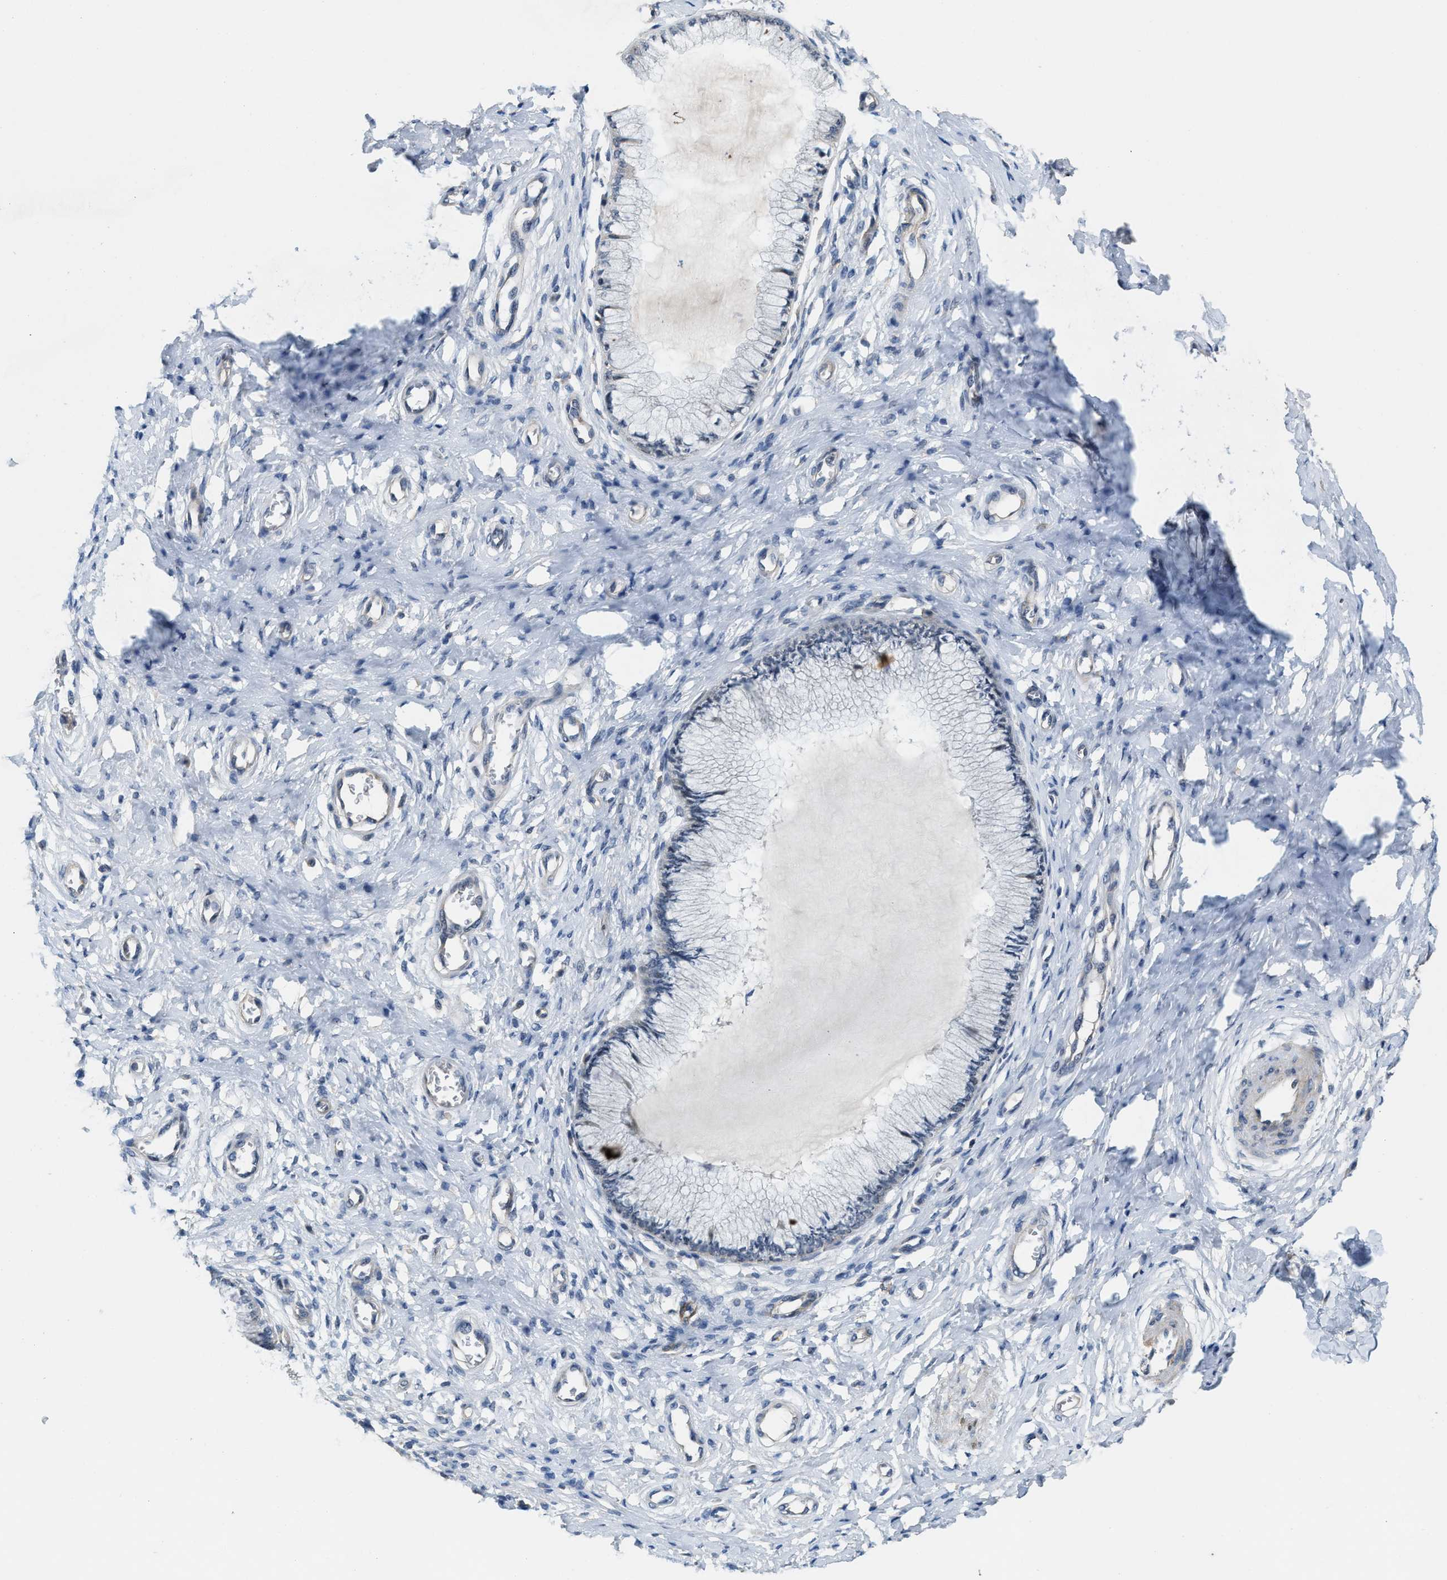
{"staining": {"intensity": "negative", "quantity": "none", "location": "none"}, "tissue": "cervix", "cell_type": "Glandular cells", "image_type": "normal", "snomed": [{"axis": "morphology", "description": "Normal tissue, NOS"}, {"axis": "topography", "description": "Cervix"}], "caption": "This photomicrograph is of normal cervix stained with immunohistochemistry (IHC) to label a protein in brown with the nuclei are counter-stained blue. There is no positivity in glandular cells. (DAB immunohistochemistry (IHC), high magnification).", "gene": "ZNF783", "patient": {"sex": "female", "age": 55}}